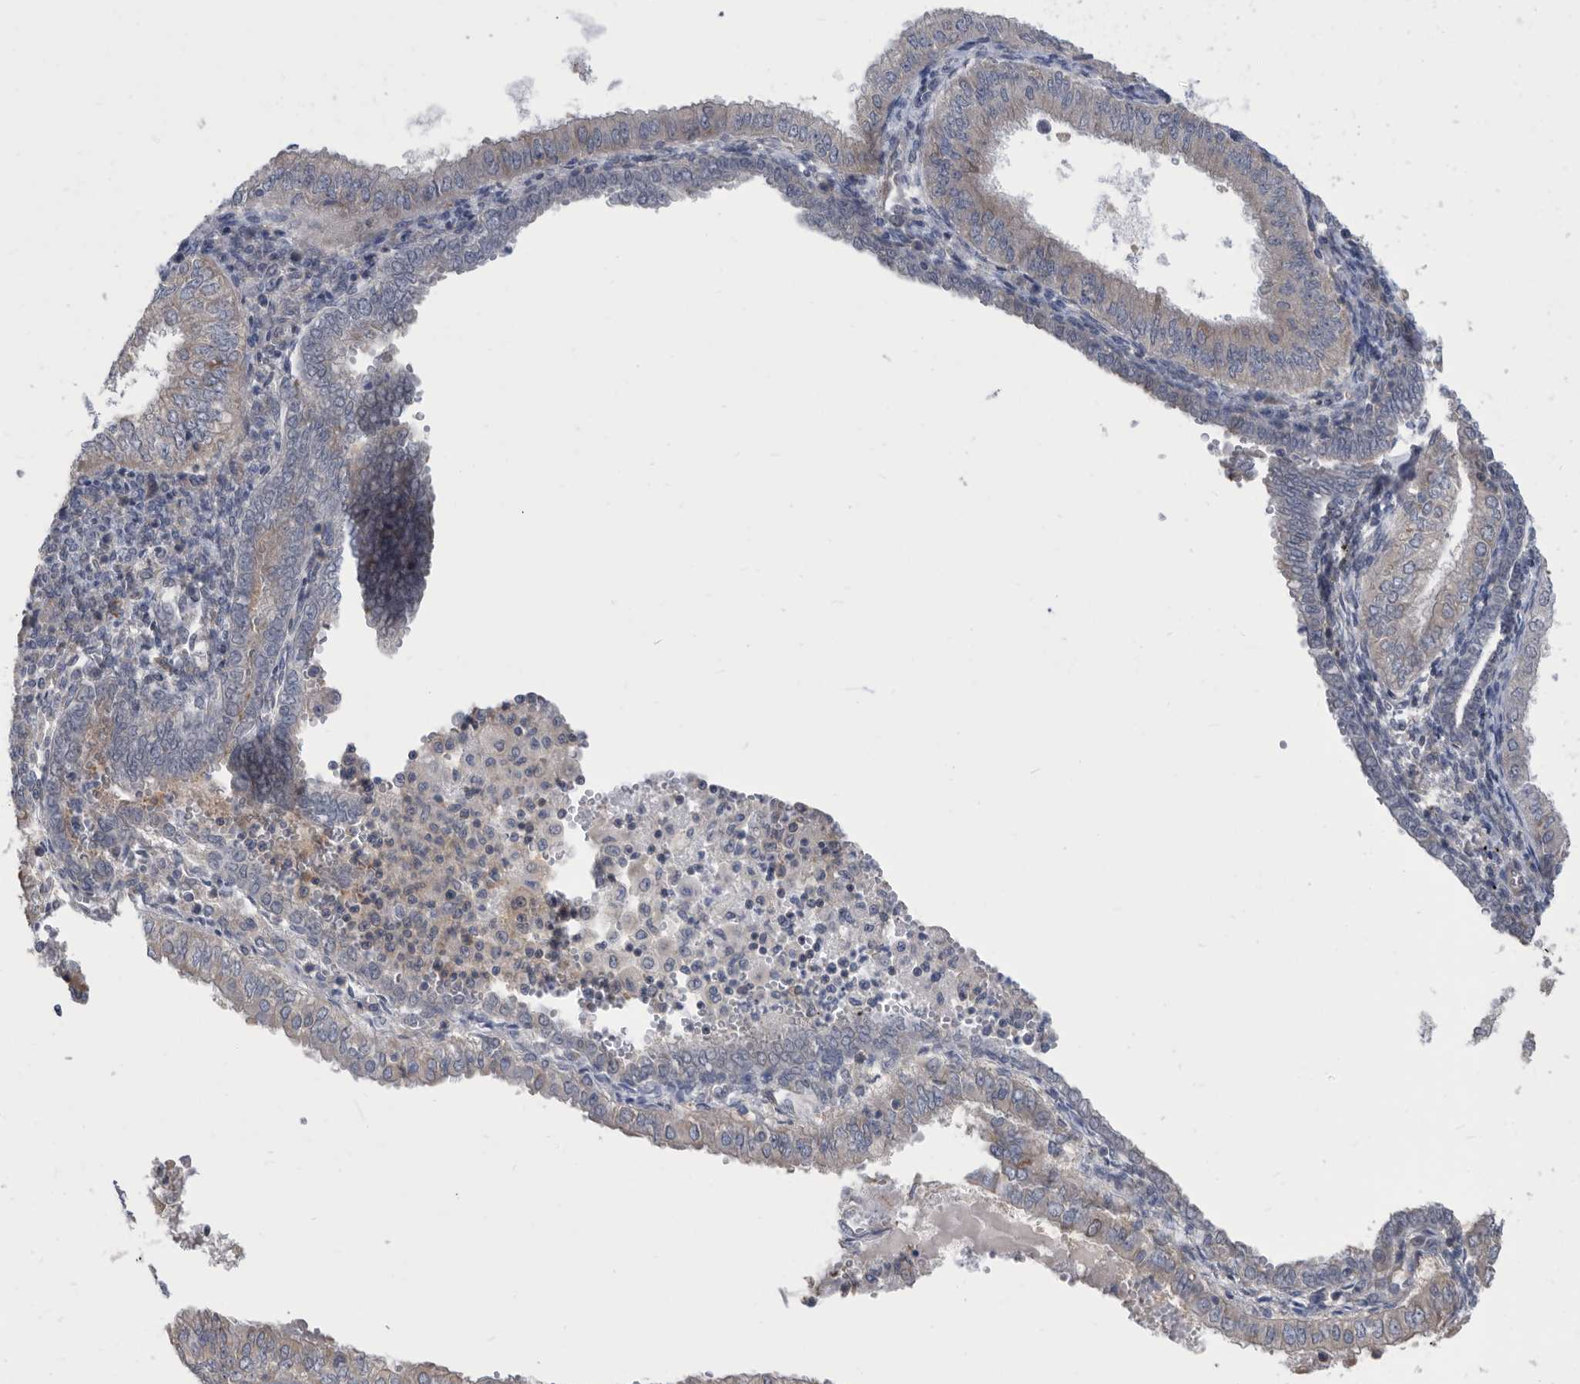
{"staining": {"intensity": "weak", "quantity": "<25%", "location": "cytoplasmic/membranous"}, "tissue": "endometrial cancer", "cell_type": "Tumor cells", "image_type": "cancer", "snomed": [{"axis": "morphology", "description": "Normal tissue, NOS"}, {"axis": "morphology", "description": "Adenocarcinoma, NOS"}, {"axis": "topography", "description": "Endometrium"}], "caption": "An IHC image of endometrial cancer is shown. There is no staining in tumor cells of endometrial cancer.", "gene": "CCT4", "patient": {"sex": "female", "age": 53}}